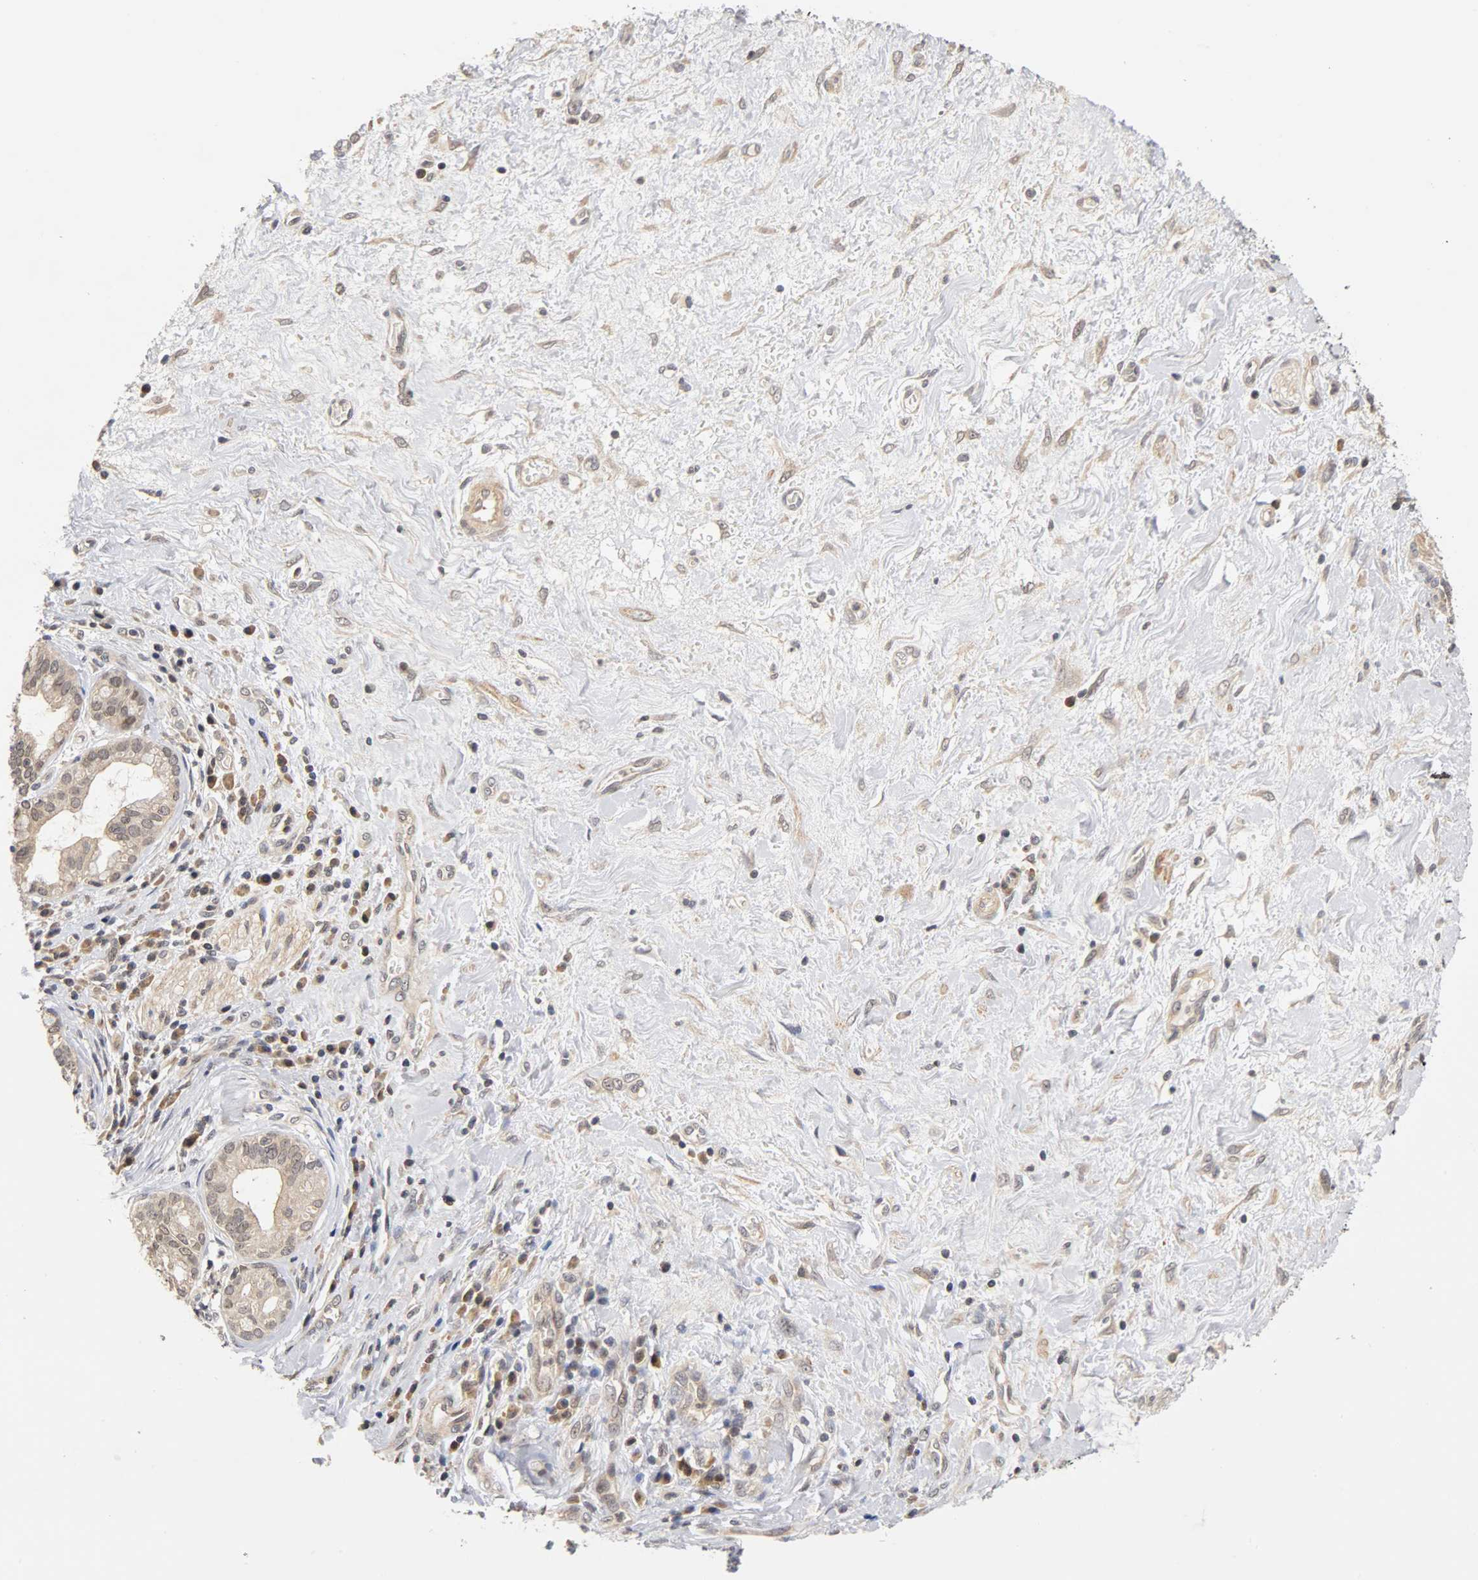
{"staining": {"intensity": "weak", "quantity": "25%-75%", "location": "cytoplasmic/membranous,nuclear"}, "tissue": "pancreatic cancer", "cell_type": "Tumor cells", "image_type": "cancer", "snomed": [{"axis": "morphology", "description": "Adenocarcinoma, NOS"}, {"axis": "topography", "description": "Pancreas"}], "caption": "This is an image of immunohistochemistry staining of pancreatic cancer, which shows weak positivity in the cytoplasmic/membranous and nuclear of tumor cells.", "gene": "UBE2M", "patient": {"sex": "female", "age": 73}}